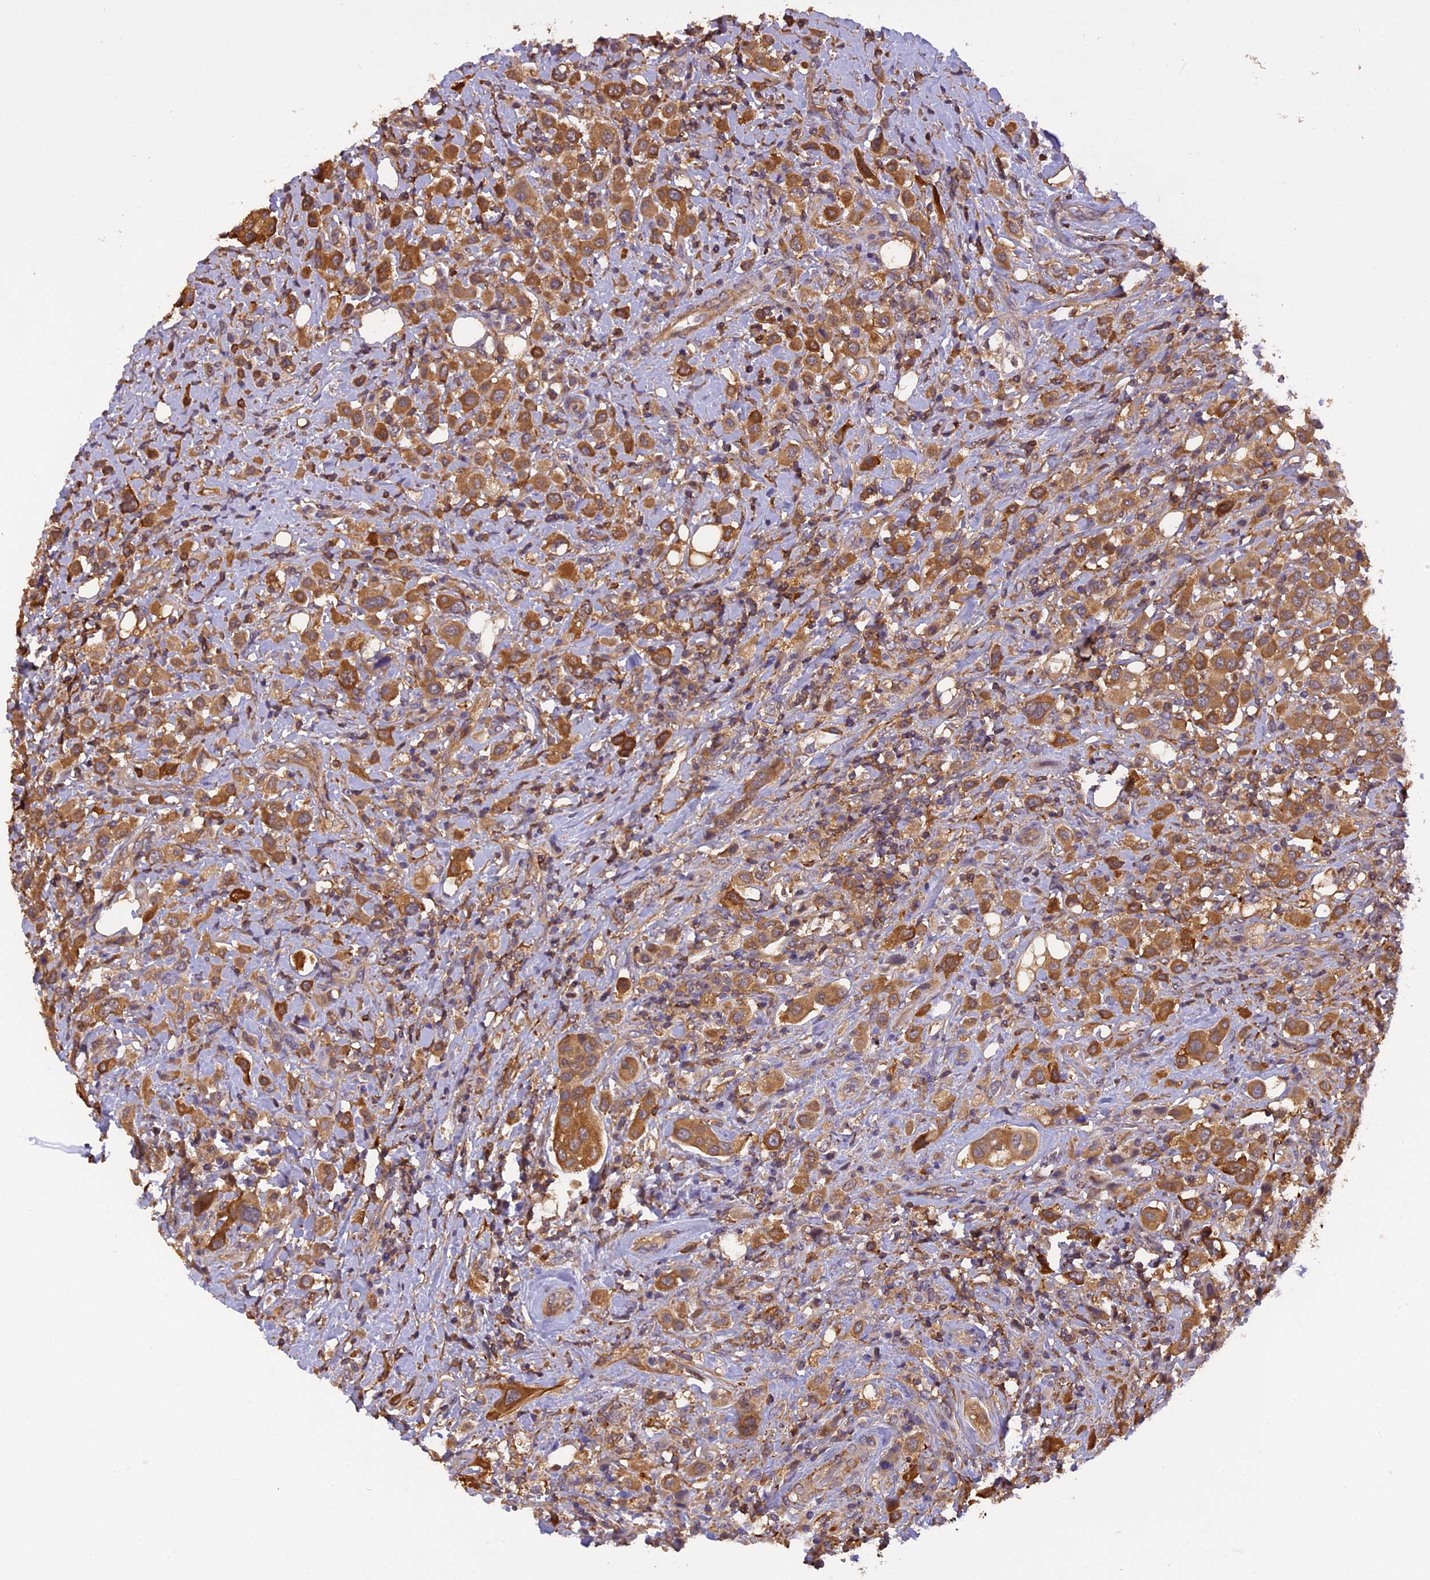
{"staining": {"intensity": "moderate", "quantity": ">75%", "location": "cytoplasmic/membranous"}, "tissue": "urothelial cancer", "cell_type": "Tumor cells", "image_type": "cancer", "snomed": [{"axis": "morphology", "description": "Urothelial carcinoma, High grade"}, {"axis": "topography", "description": "Urinary bladder"}], "caption": "This image displays immunohistochemistry (IHC) staining of urothelial carcinoma (high-grade), with medium moderate cytoplasmic/membranous positivity in approximately >75% of tumor cells.", "gene": "STOML1", "patient": {"sex": "male", "age": 50}}